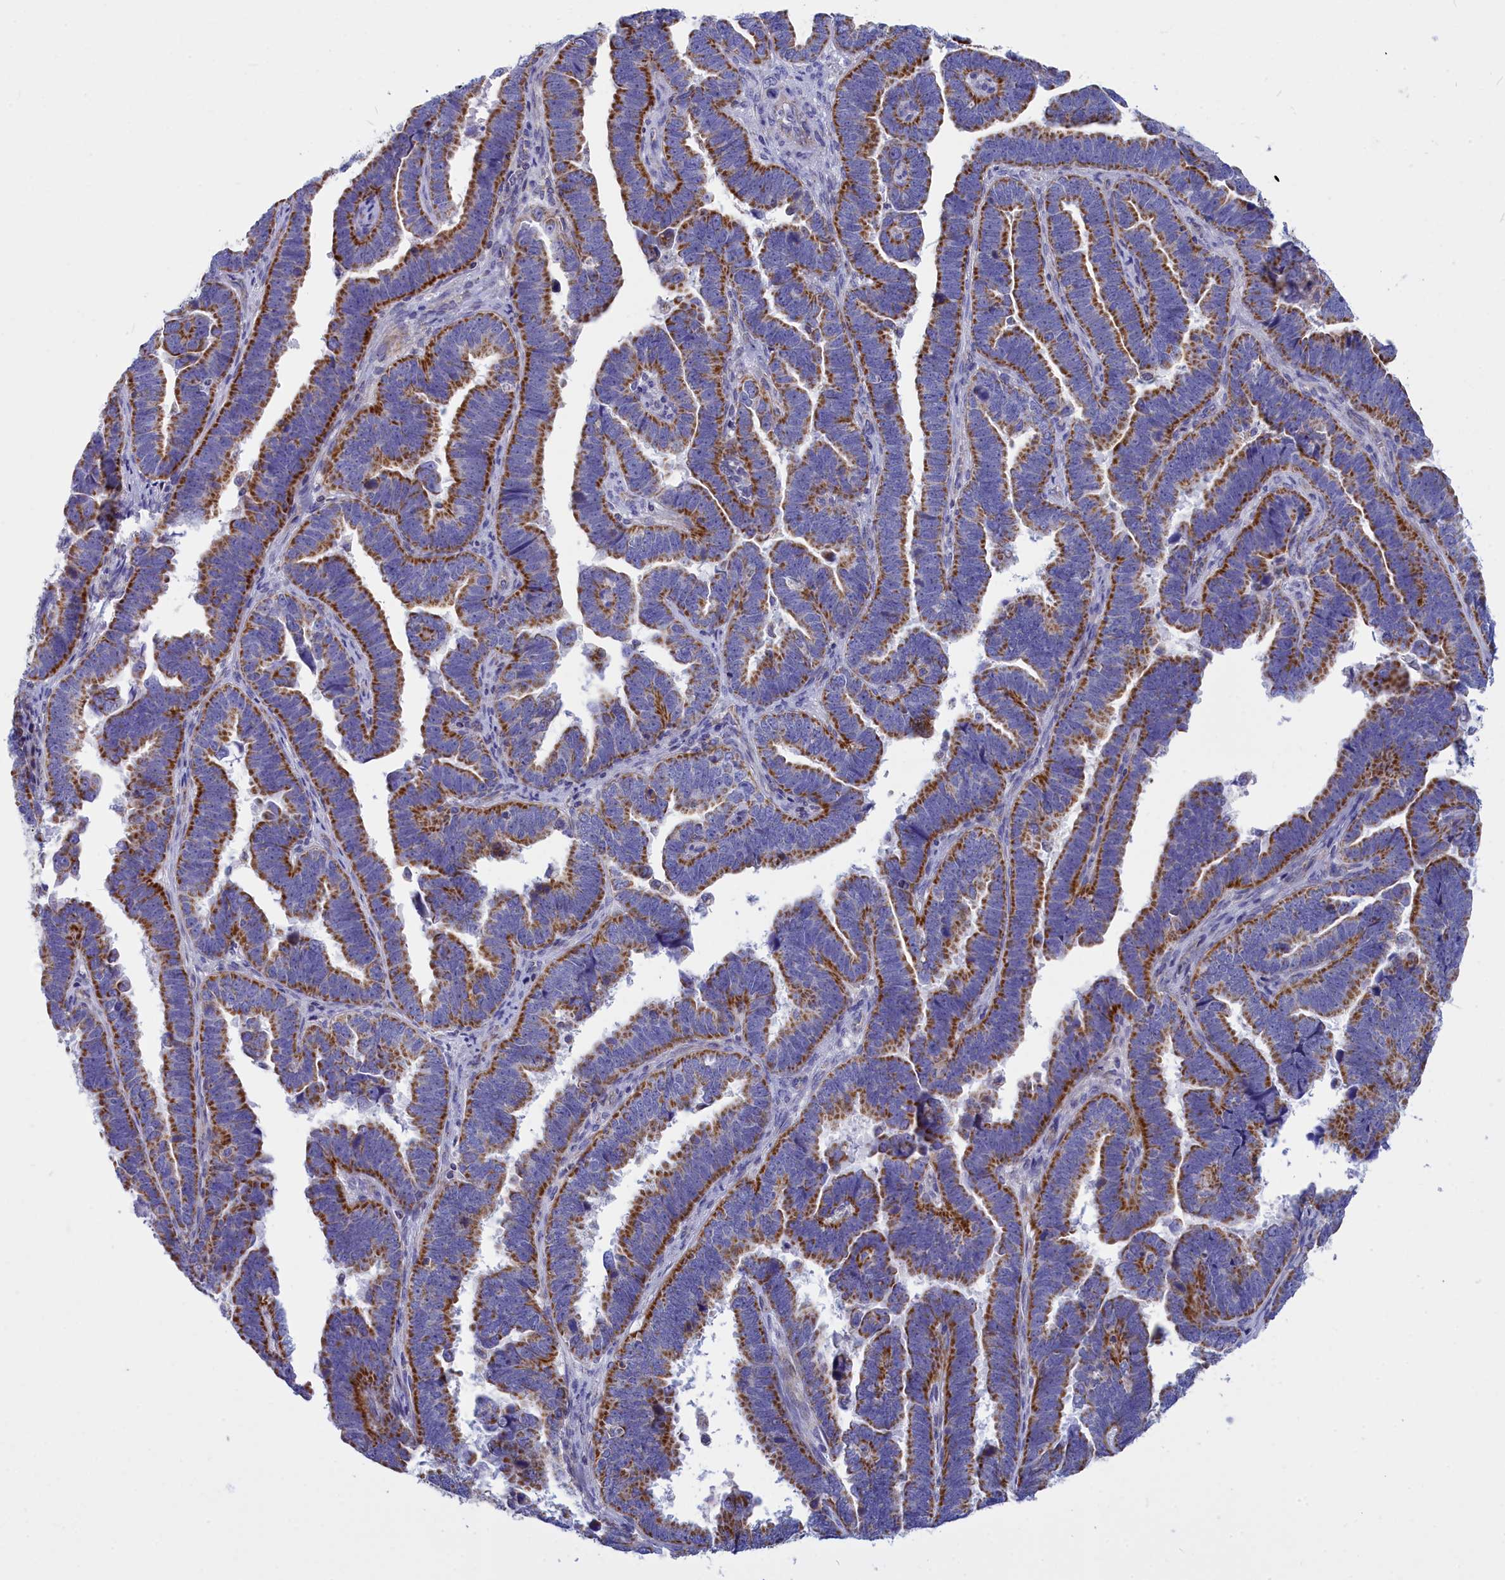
{"staining": {"intensity": "strong", "quantity": ">75%", "location": "cytoplasmic/membranous"}, "tissue": "endometrial cancer", "cell_type": "Tumor cells", "image_type": "cancer", "snomed": [{"axis": "morphology", "description": "Adenocarcinoma, NOS"}, {"axis": "topography", "description": "Endometrium"}], "caption": "Immunohistochemical staining of human endometrial cancer demonstrates strong cytoplasmic/membranous protein positivity in approximately >75% of tumor cells.", "gene": "CCRL2", "patient": {"sex": "female", "age": 75}}